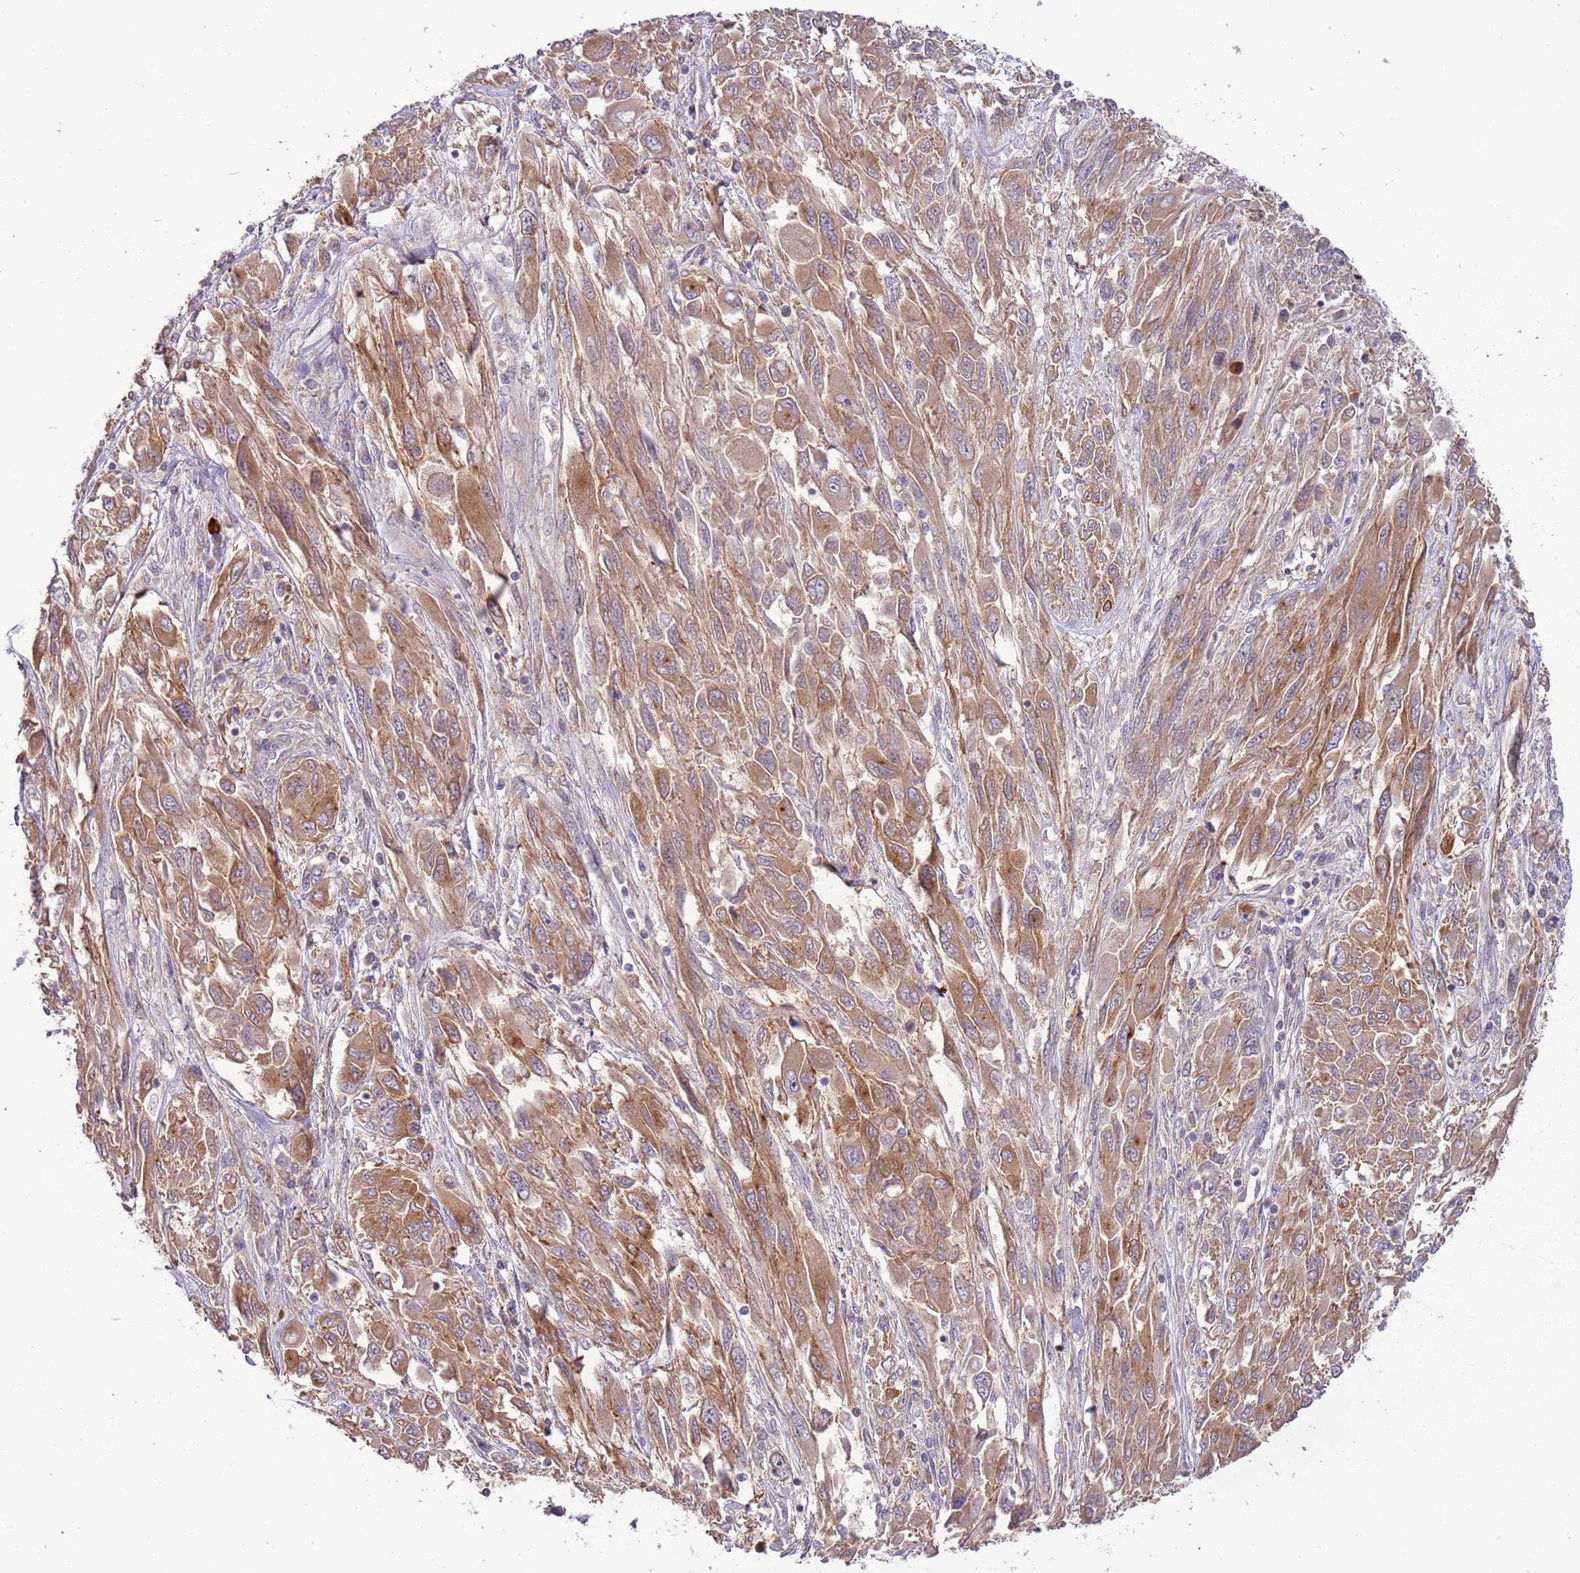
{"staining": {"intensity": "moderate", "quantity": ">75%", "location": "cytoplasmic/membranous"}, "tissue": "melanoma", "cell_type": "Tumor cells", "image_type": "cancer", "snomed": [{"axis": "morphology", "description": "Malignant melanoma, NOS"}, {"axis": "topography", "description": "Skin"}], "caption": "High-magnification brightfield microscopy of melanoma stained with DAB (brown) and counterstained with hematoxylin (blue). tumor cells exhibit moderate cytoplasmic/membranous staining is present in about>75% of cells. The protein is stained brown, and the nuclei are stained in blue (DAB (3,3'-diaminobenzidine) IHC with brightfield microscopy, high magnification).", "gene": "RNF128", "patient": {"sex": "female", "age": 91}}